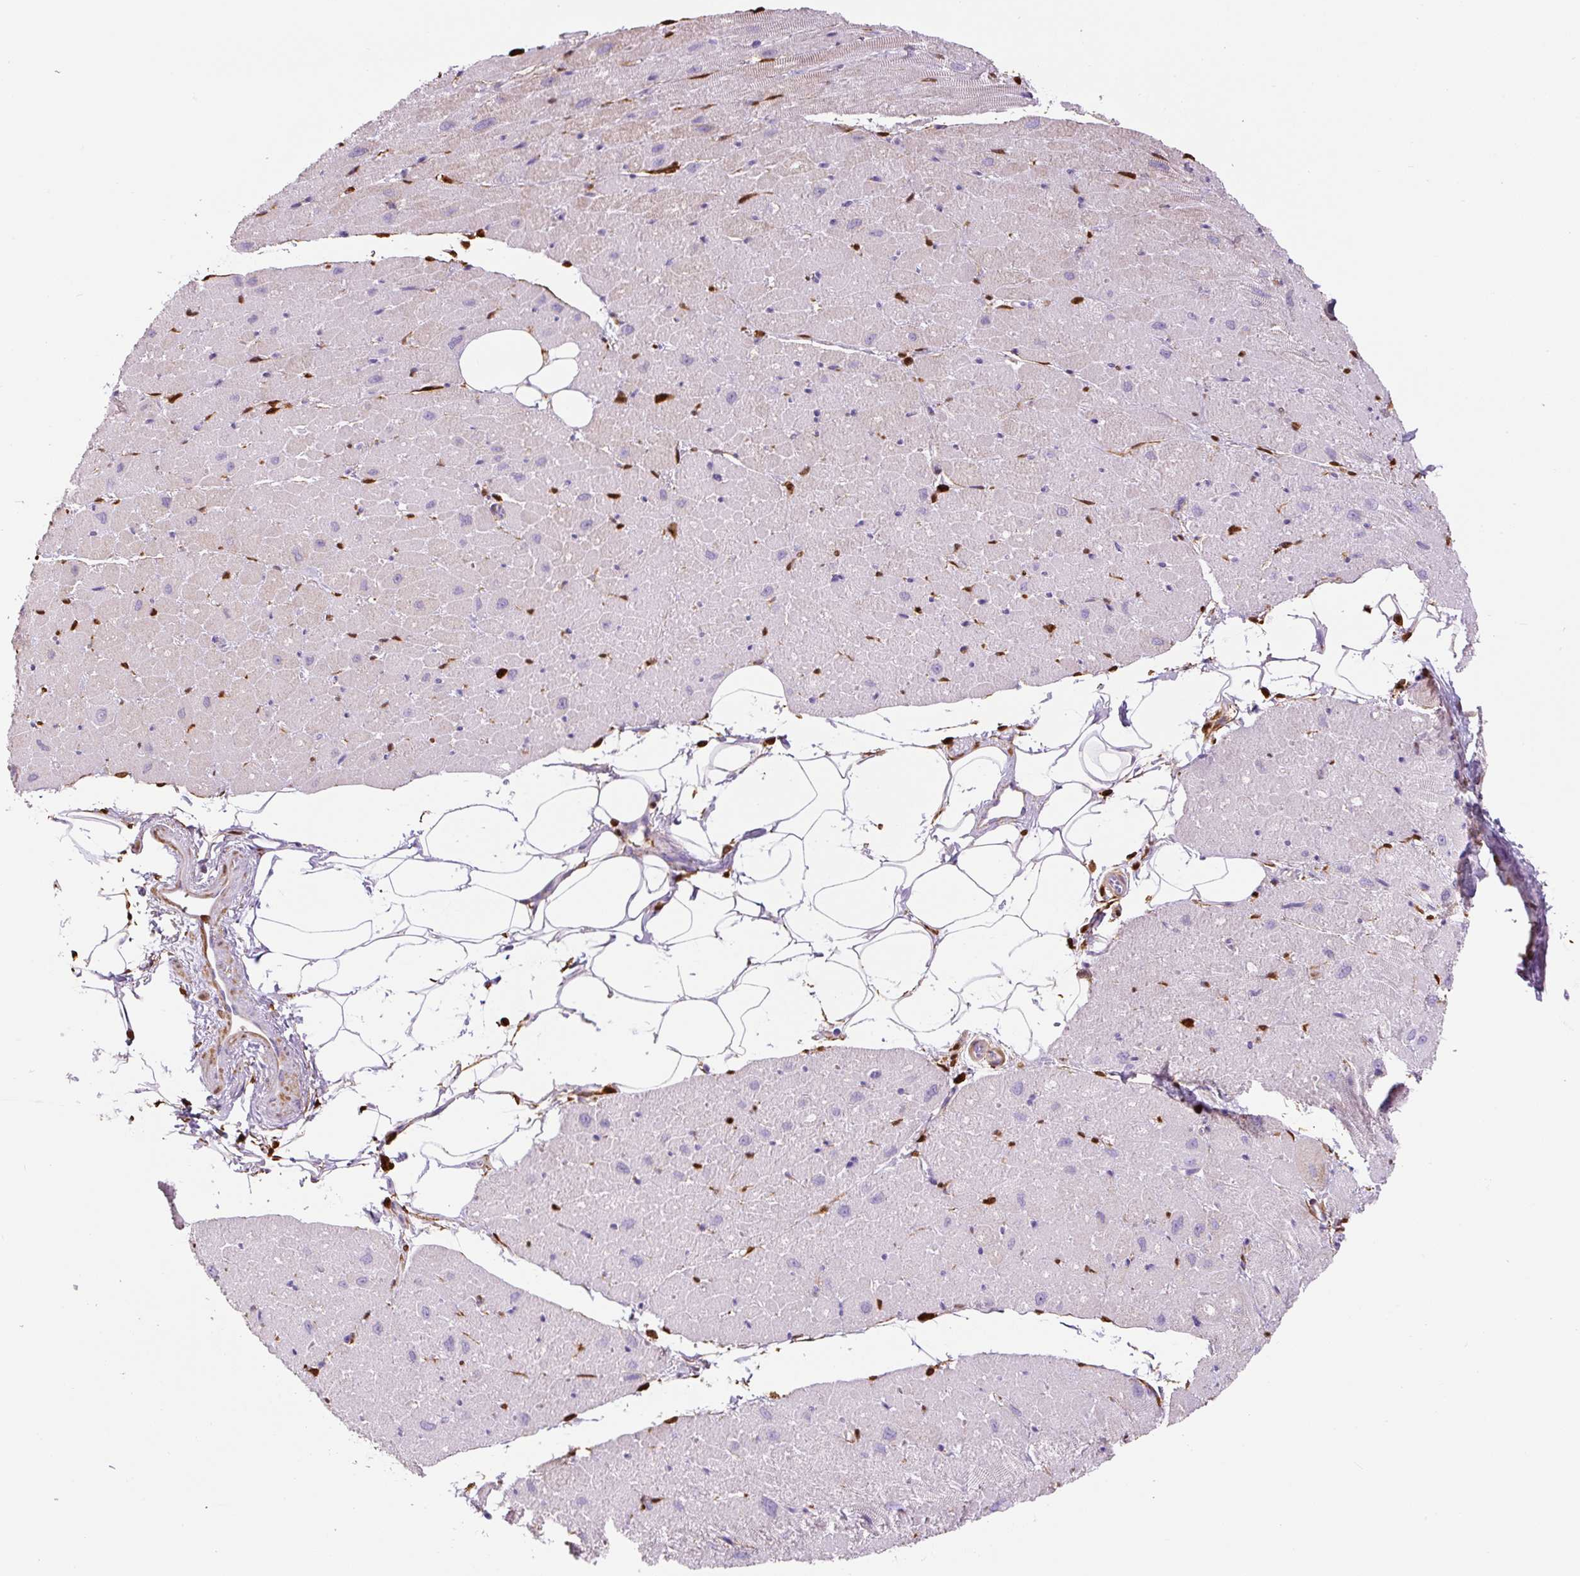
{"staining": {"intensity": "weak", "quantity": "25%-75%", "location": "cytoplasmic/membranous"}, "tissue": "heart muscle", "cell_type": "Cardiomyocytes", "image_type": "normal", "snomed": [{"axis": "morphology", "description": "Normal tissue, NOS"}, {"axis": "topography", "description": "Heart"}], "caption": "The photomicrograph displays a brown stain indicating the presence of a protein in the cytoplasmic/membranous of cardiomyocytes in heart muscle.", "gene": "S100A4", "patient": {"sex": "male", "age": 62}}